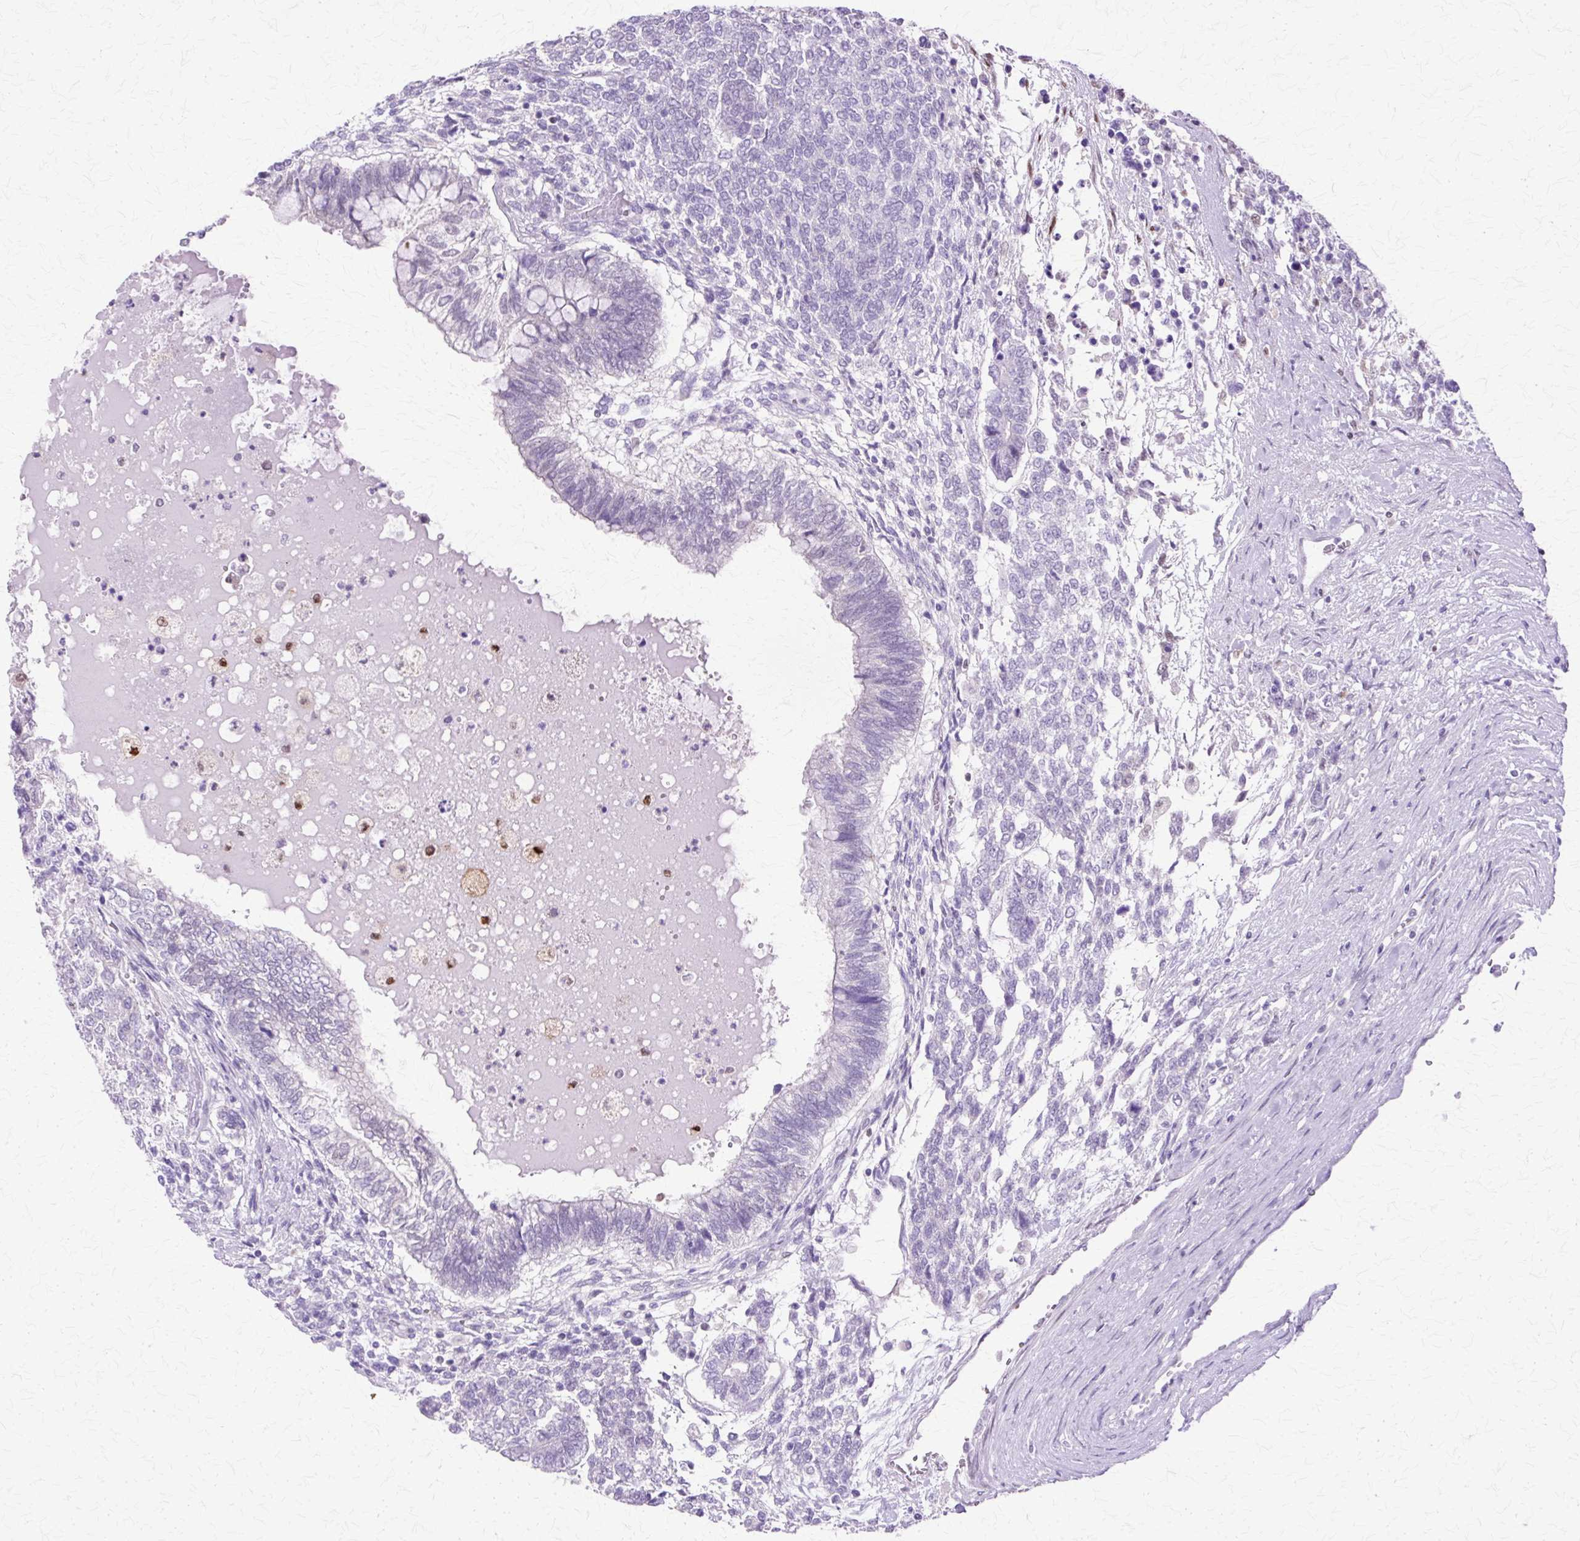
{"staining": {"intensity": "negative", "quantity": "none", "location": "none"}, "tissue": "testis cancer", "cell_type": "Tumor cells", "image_type": "cancer", "snomed": [{"axis": "morphology", "description": "Carcinoma, Embryonal, NOS"}, {"axis": "topography", "description": "Testis"}], "caption": "Tumor cells show no significant expression in testis cancer (embryonal carcinoma). (Immunohistochemistry, brightfield microscopy, high magnification).", "gene": "HSPA8", "patient": {"sex": "male", "age": 23}}